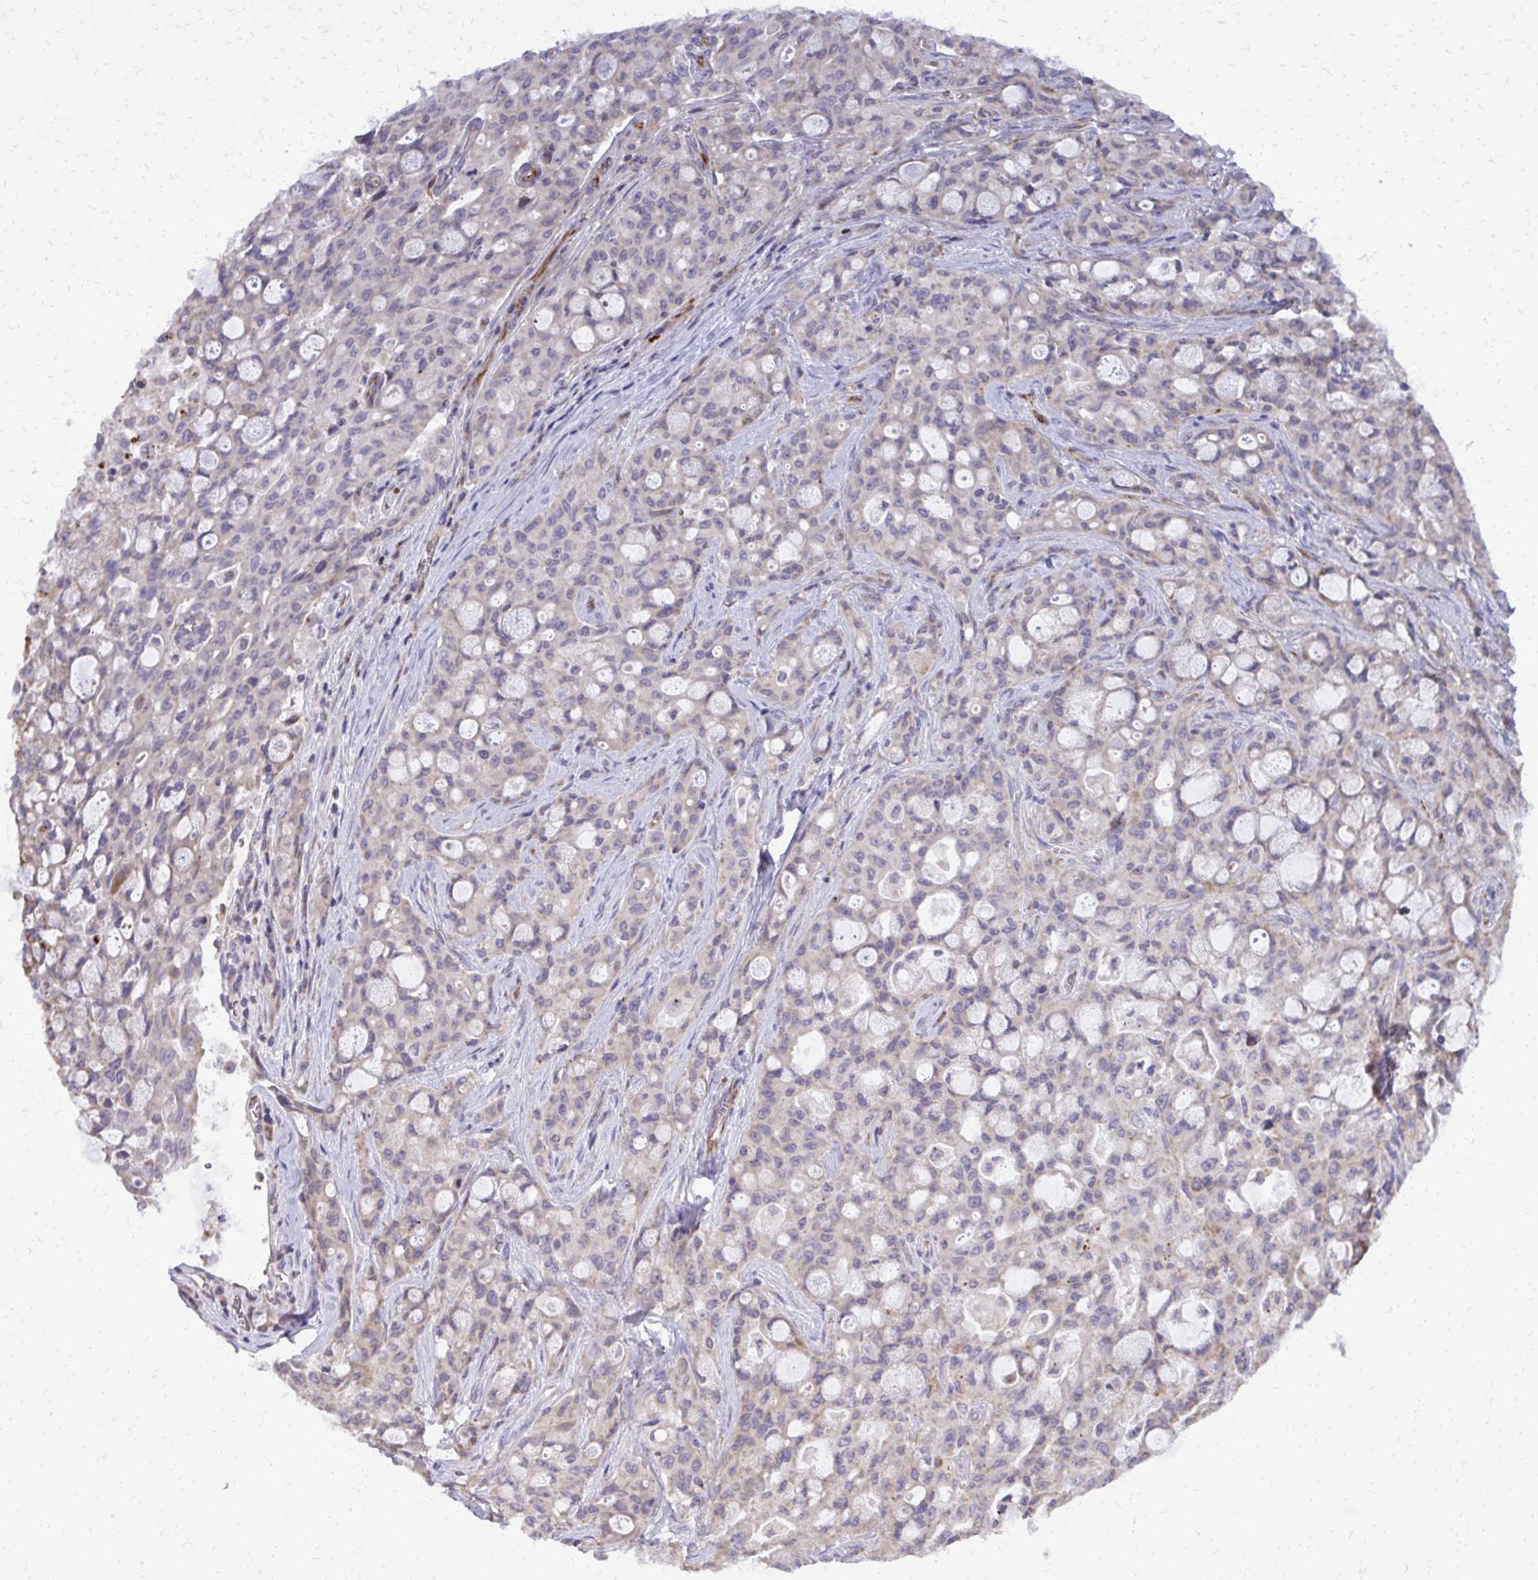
{"staining": {"intensity": "negative", "quantity": "none", "location": "none"}, "tissue": "lung cancer", "cell_type": "Tumor cells", "image_type": "cancer", "snomed": [{"axis": "morphology", "description": "Adenocarcinoma, NOS"}, {"axis": "topography", "description": "Lung"}], "caption": "This is an immunohistochemistry (IHC) image of lung cancer. There is no staining in tumor cells.", "gene": "ABCC3", "patient": {"sex": "female", "age": 44}}